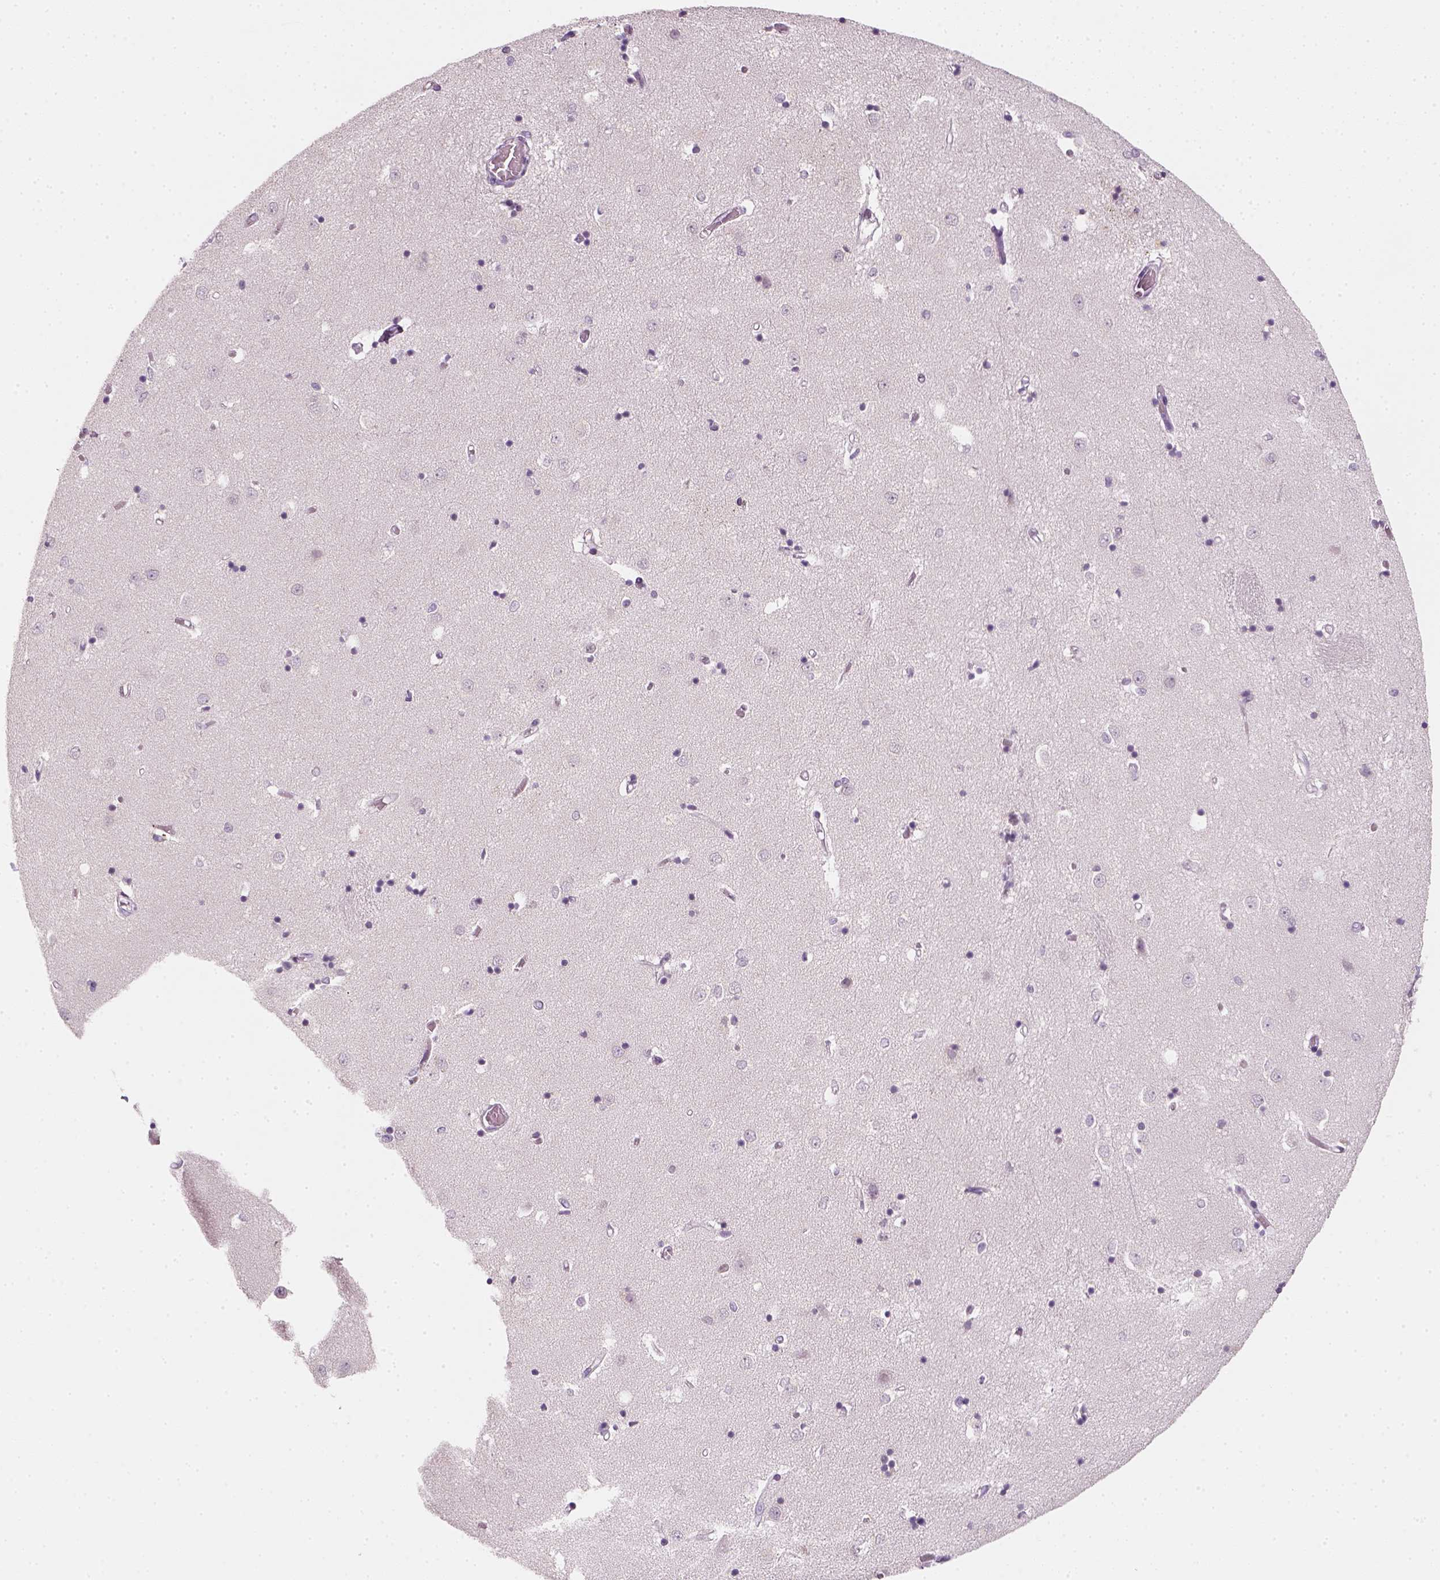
{"staining": {"intensity": "negative", "quantity": "none", "location": "none"}, "tissue": "caudate", "cell_type": "Glial cells", "image_type": "normal", "snomed": [{"axis": "morphology", "description": "Normal tissue, NOS"}, {"axis": "topography", "description": "Lateral ventricle wall"}], "caption": "Immunohistochemistry (IHC) of normal human caudate demonstrates no expression in glial cells. (DAB IHC, high magnification).", "gene": "TP53", "patient": {"sex": "male", "age": 54}}